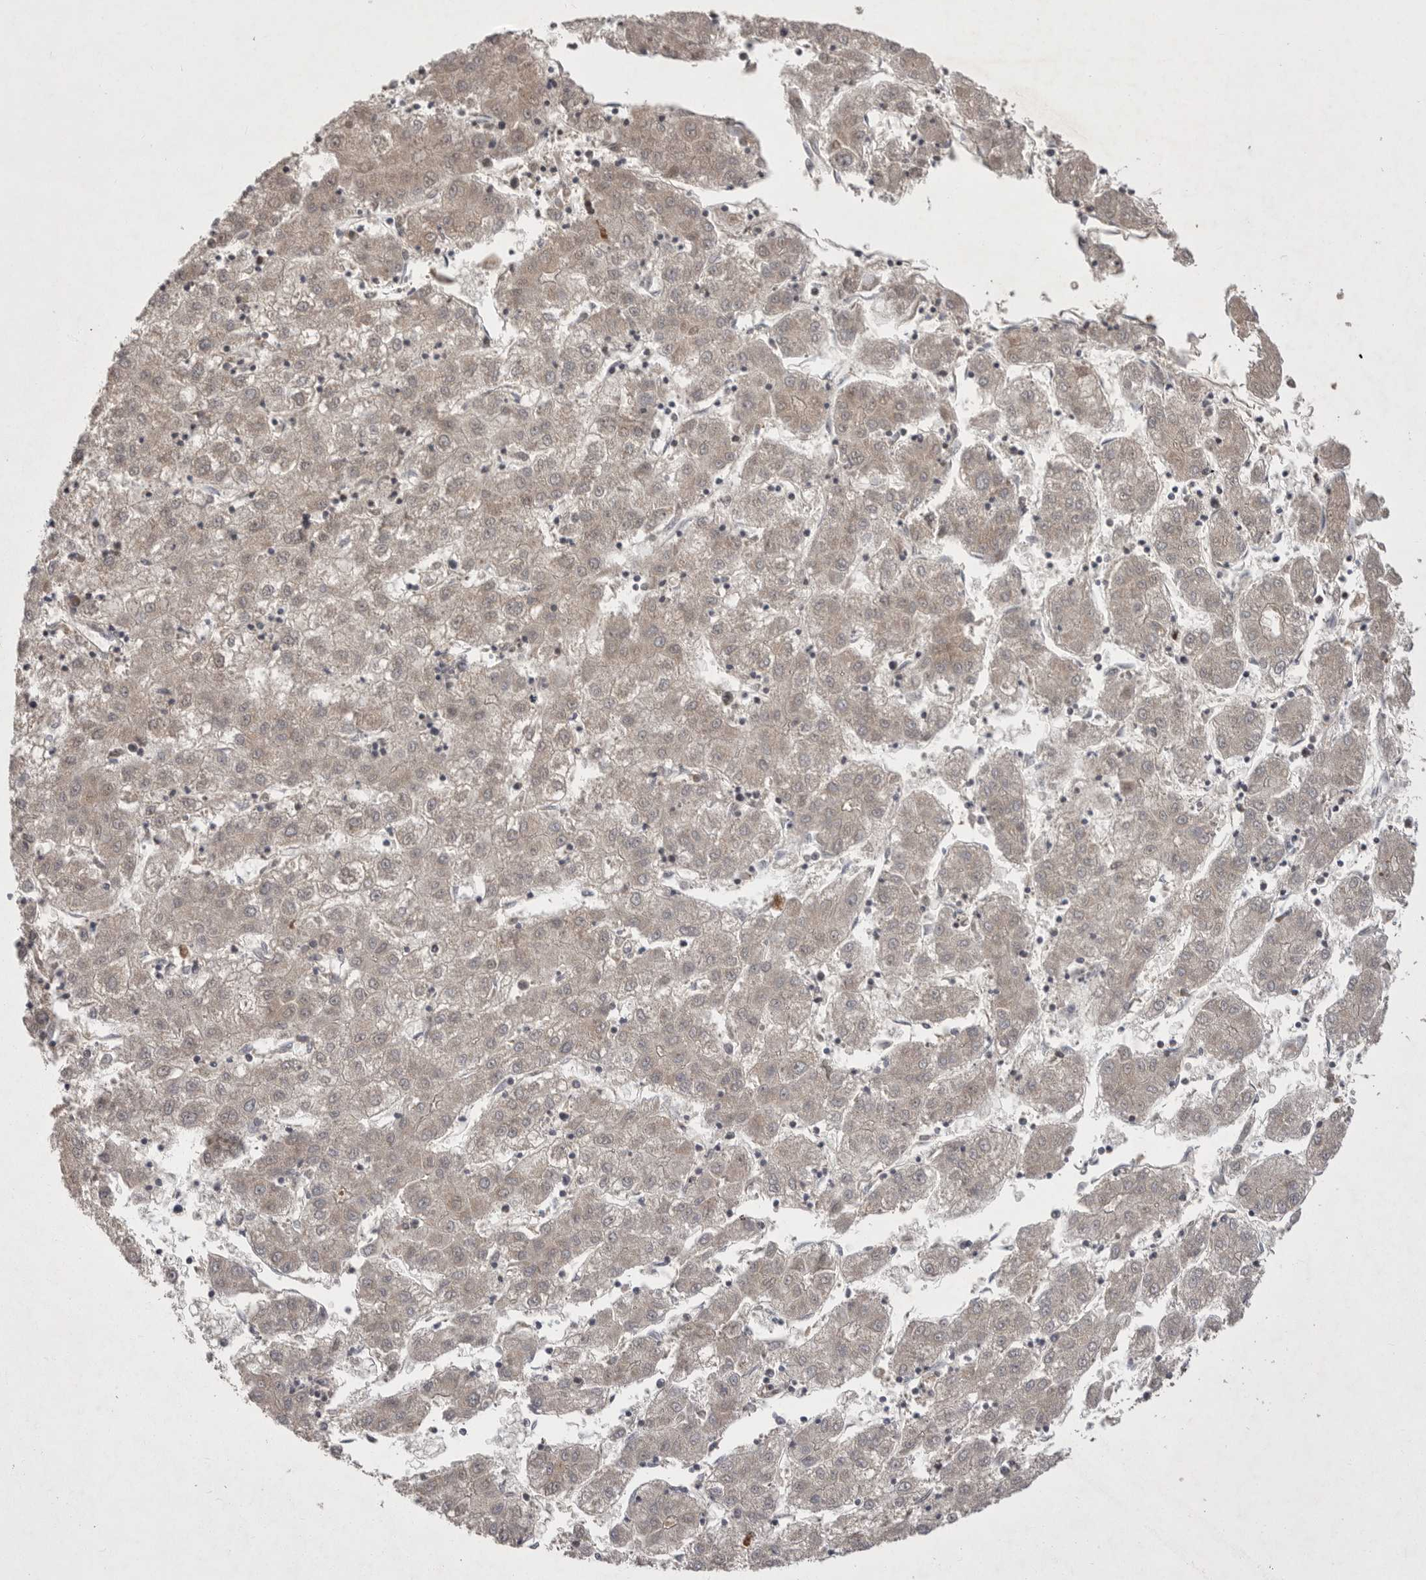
{"staining": {"intensity": "weak", "quantity": "25%-75%", "location": "cytoplasmic/membranous"}, "tissue": "liver cancer", "cell_type": "Tumor cells", "image_type": "cancer", "snomed": [{"axis": "morphology", "description": "Carcinoma, Hepatocellular, NOS"}, {"axis": "topography", "description": "Liver"}], "caption": "Immunohistochemistry (IHC) histopathology image of human liver cancer stained for a protein (brown), which reveals low levels of weak cytoplasmic/membranous expression in approximately 25%-75% of tumor cells.", "gene": "KYAT3", "patient": {"sex": "male", "age": 72}}